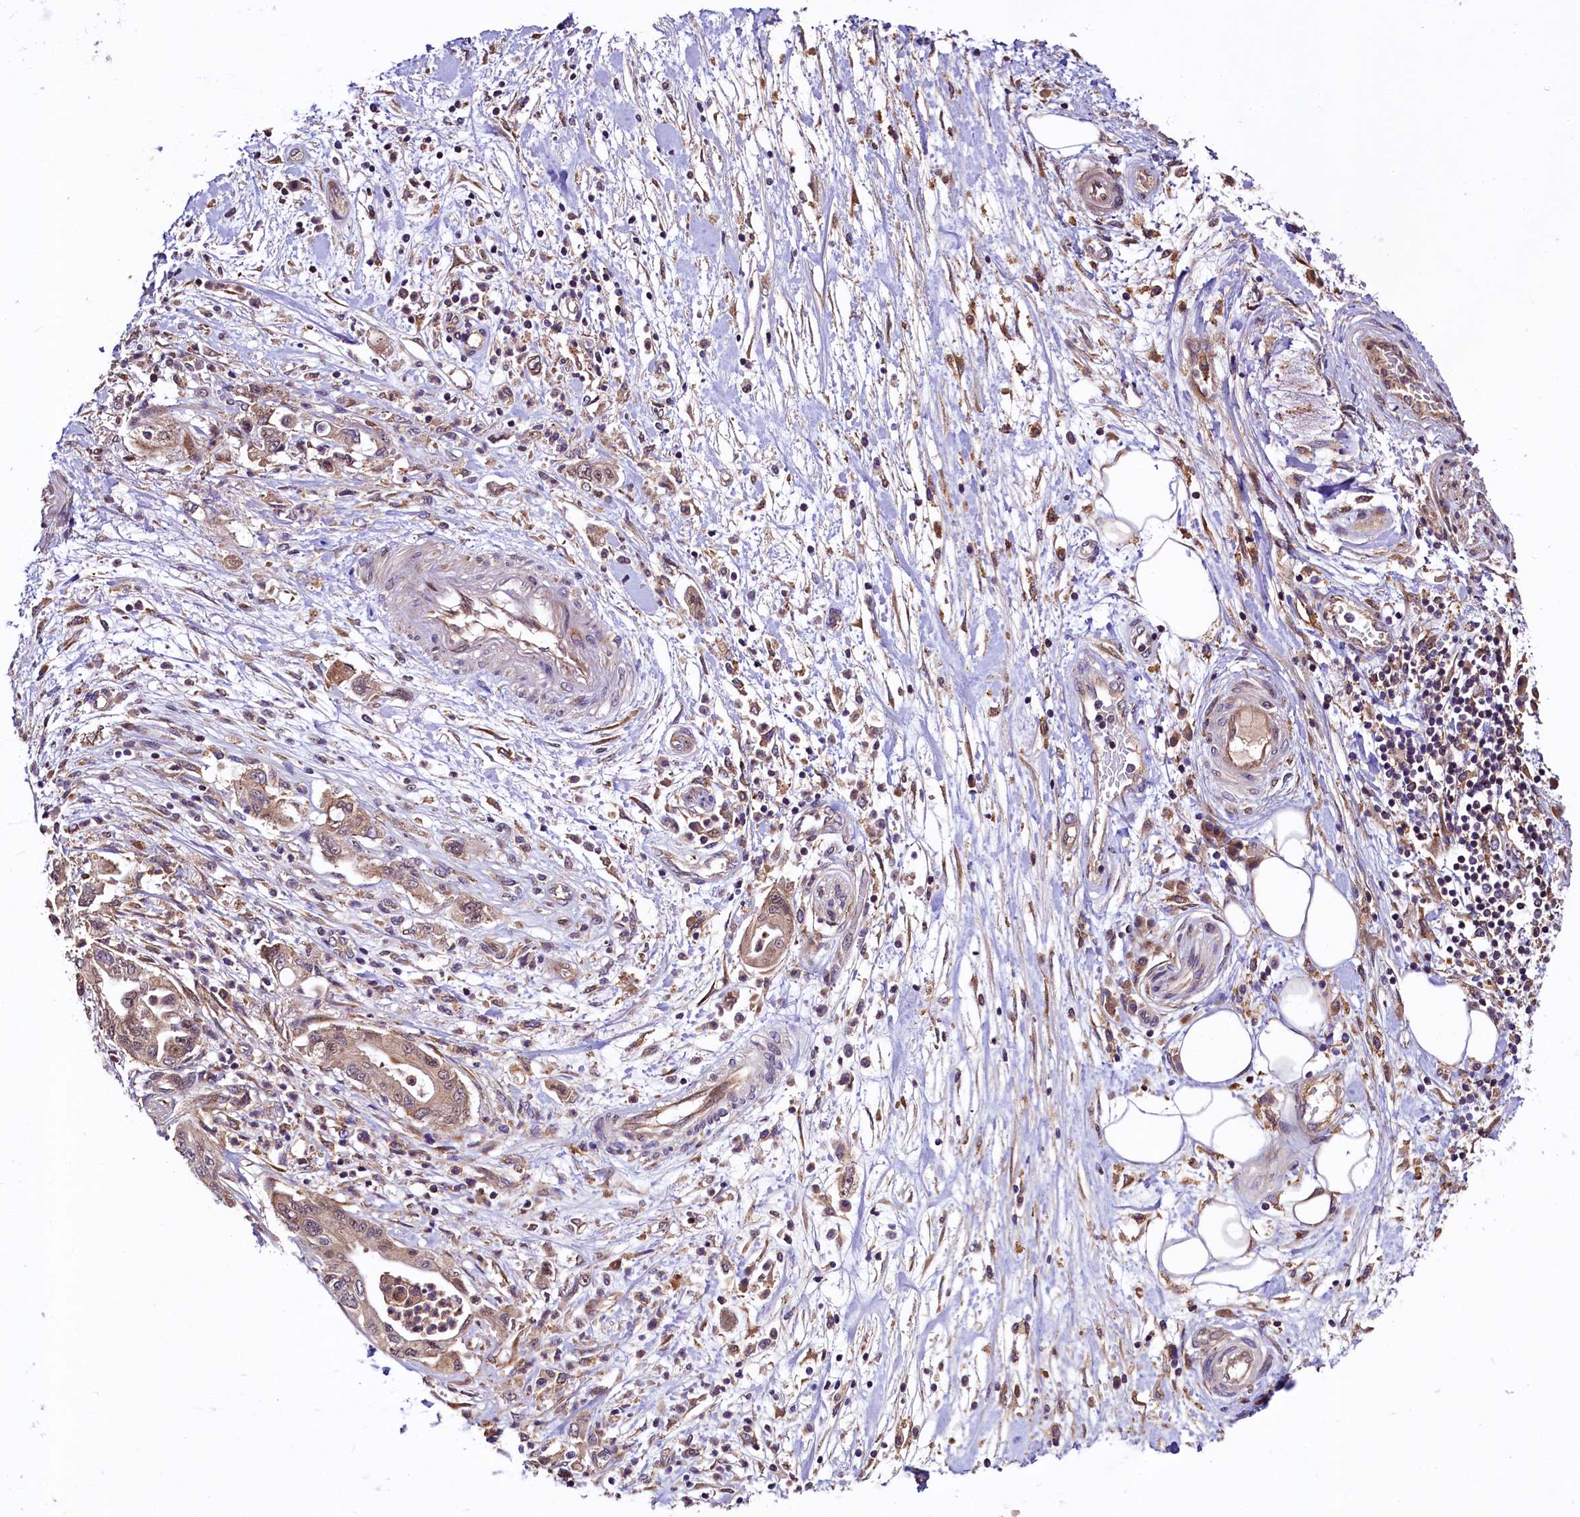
{"staining": {"intensity": "weak", "quantity": ">75%", "location": "cytoplasmic/membranous"}, "tissue": "pancreatic cancer", "cell_type": "Tumor cells", "image_type": "cancer", "snomed": [{"axis": "morphology", "description": "Adenocarcinoma, NOS"}, {"axis": "topography", "description": "Pancreas"}], "caption": "Weak cytoplasmic/membranous expression for a protein is present in approximately >75% of tumor cells of pancreatic cancer using immunohistochemistry (IHC).", "gene": "VPS35", "patient": {"sex": "female", "age": 73}}